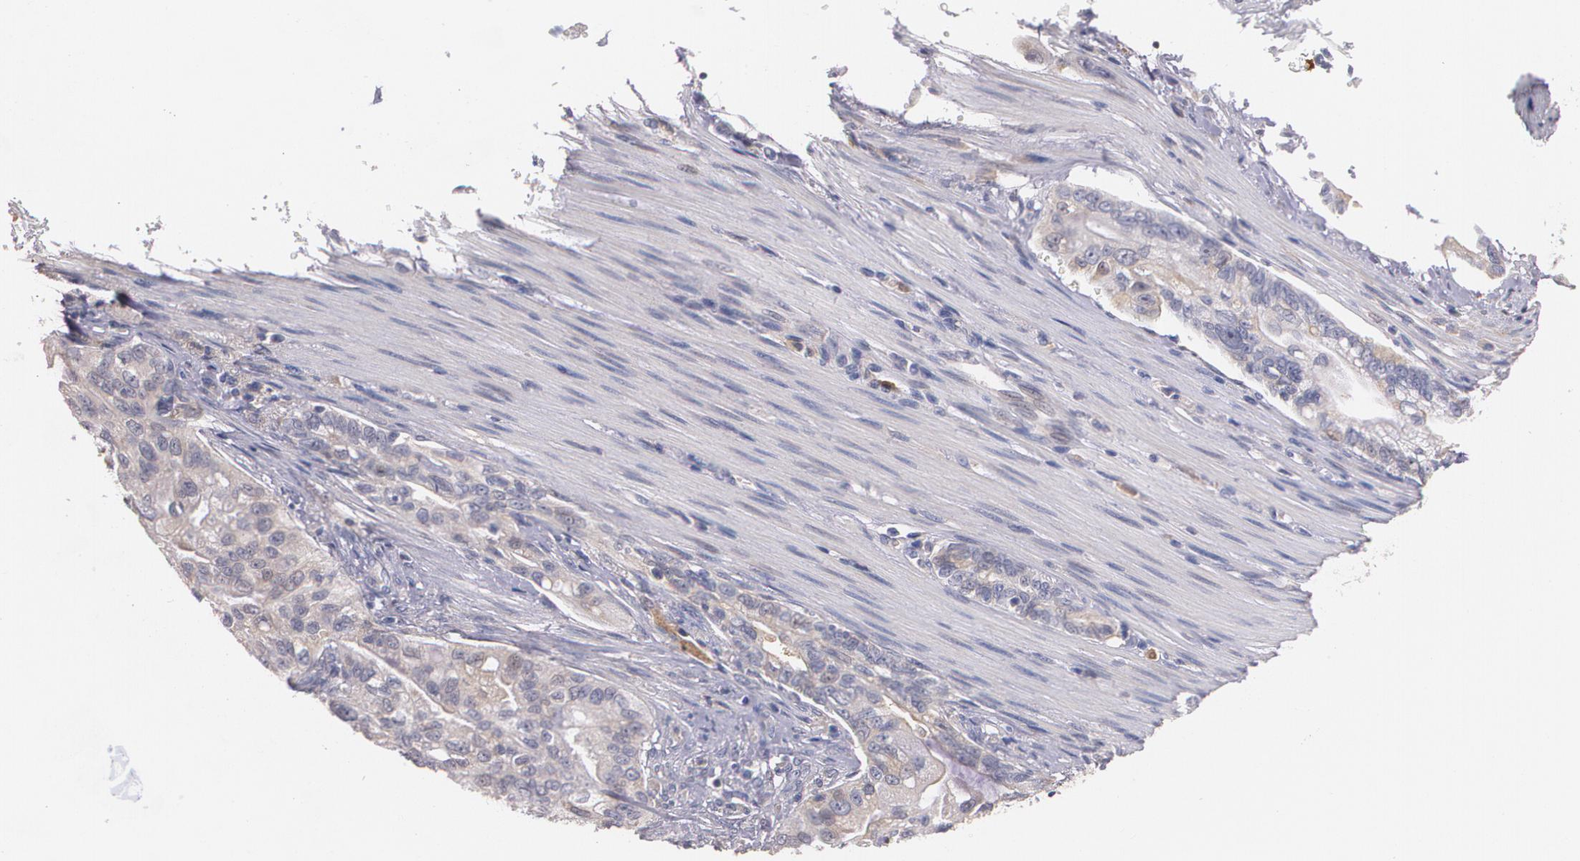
{"staining": {"intensity": "weak", "quantity": "<25%", "location": "cytoplasmic/membranous"}, "tissue": "pancreatic cancer", "cell_type": "Tumor cells", "image_type": "cancer", "snomed": [{"axis": "morphology", "description": "Normal tissue, NOS"}, {"axis": "topography", "description": "Pancreas"}], "caption": "DAB (3,3'-diaminobenzidine) immunohistochemical staining of human pancreatic cancer reveals no significant staining in tumor cells.", "gene": "AMBP", "patient": {"sex": "male", "age": 42}}